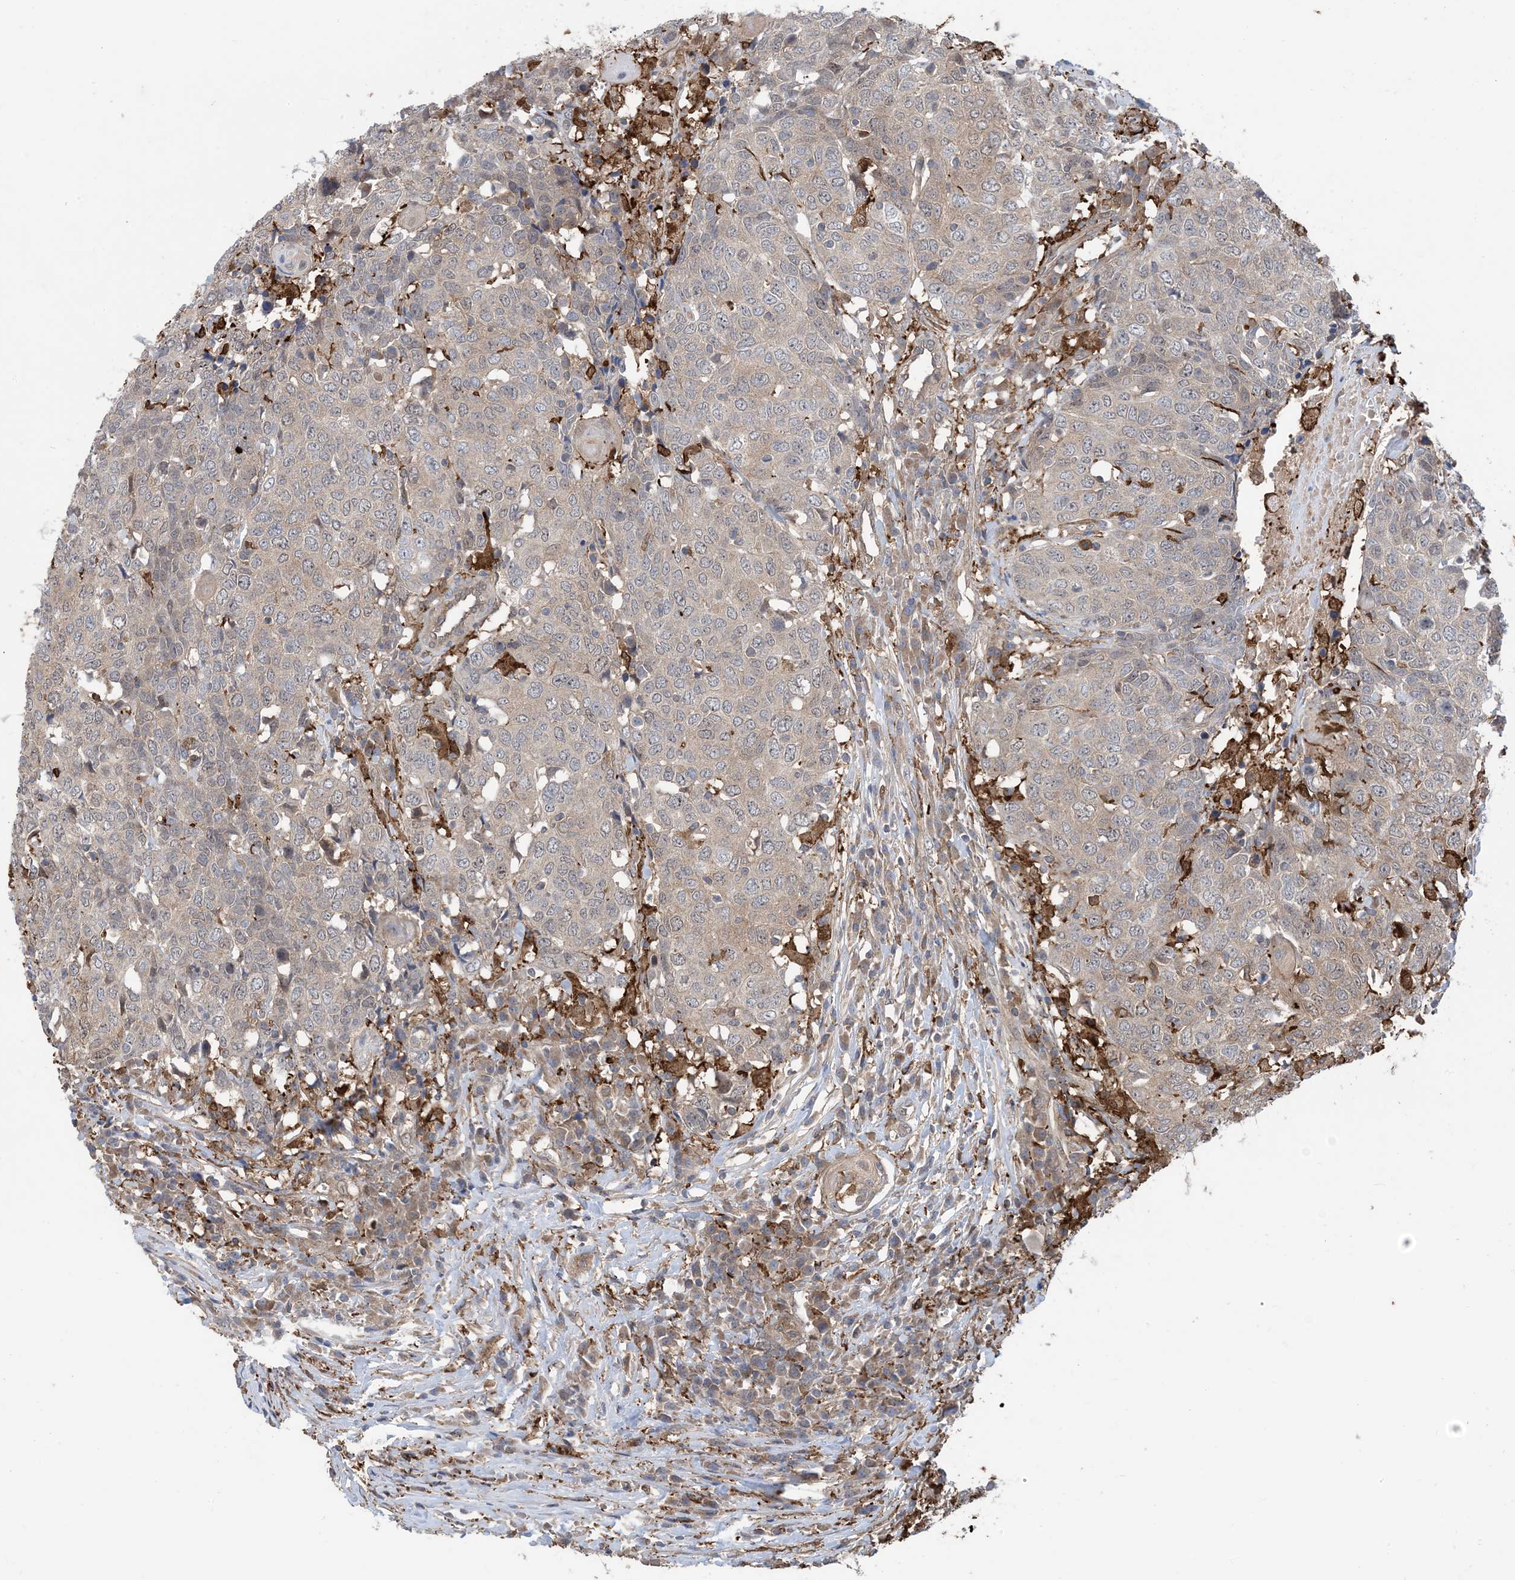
{"staining": {"intensity": "weak", "quantity": "25%-75%", "location": "cytoplasmic/membranous"}, "tissue": "head and neck cancer", "cell_type": "Tumor cells", "image_type": "cancer", "snomed": [{"axis": "morphology", "description": "Squamous cell carcinoma, NOS"}, {"axis": "topography", "description": "Head-Neck"}], "caption": "About 25%-75% of tumor cells in human squamous cell carcinoma (head and neck) exhibit weak cytoplasmic/membranous protein positivity as visualized by brown immunohistochemical staining.", "gene": "HS1BP3", "patient": {"sex": "male", "age": 66}}